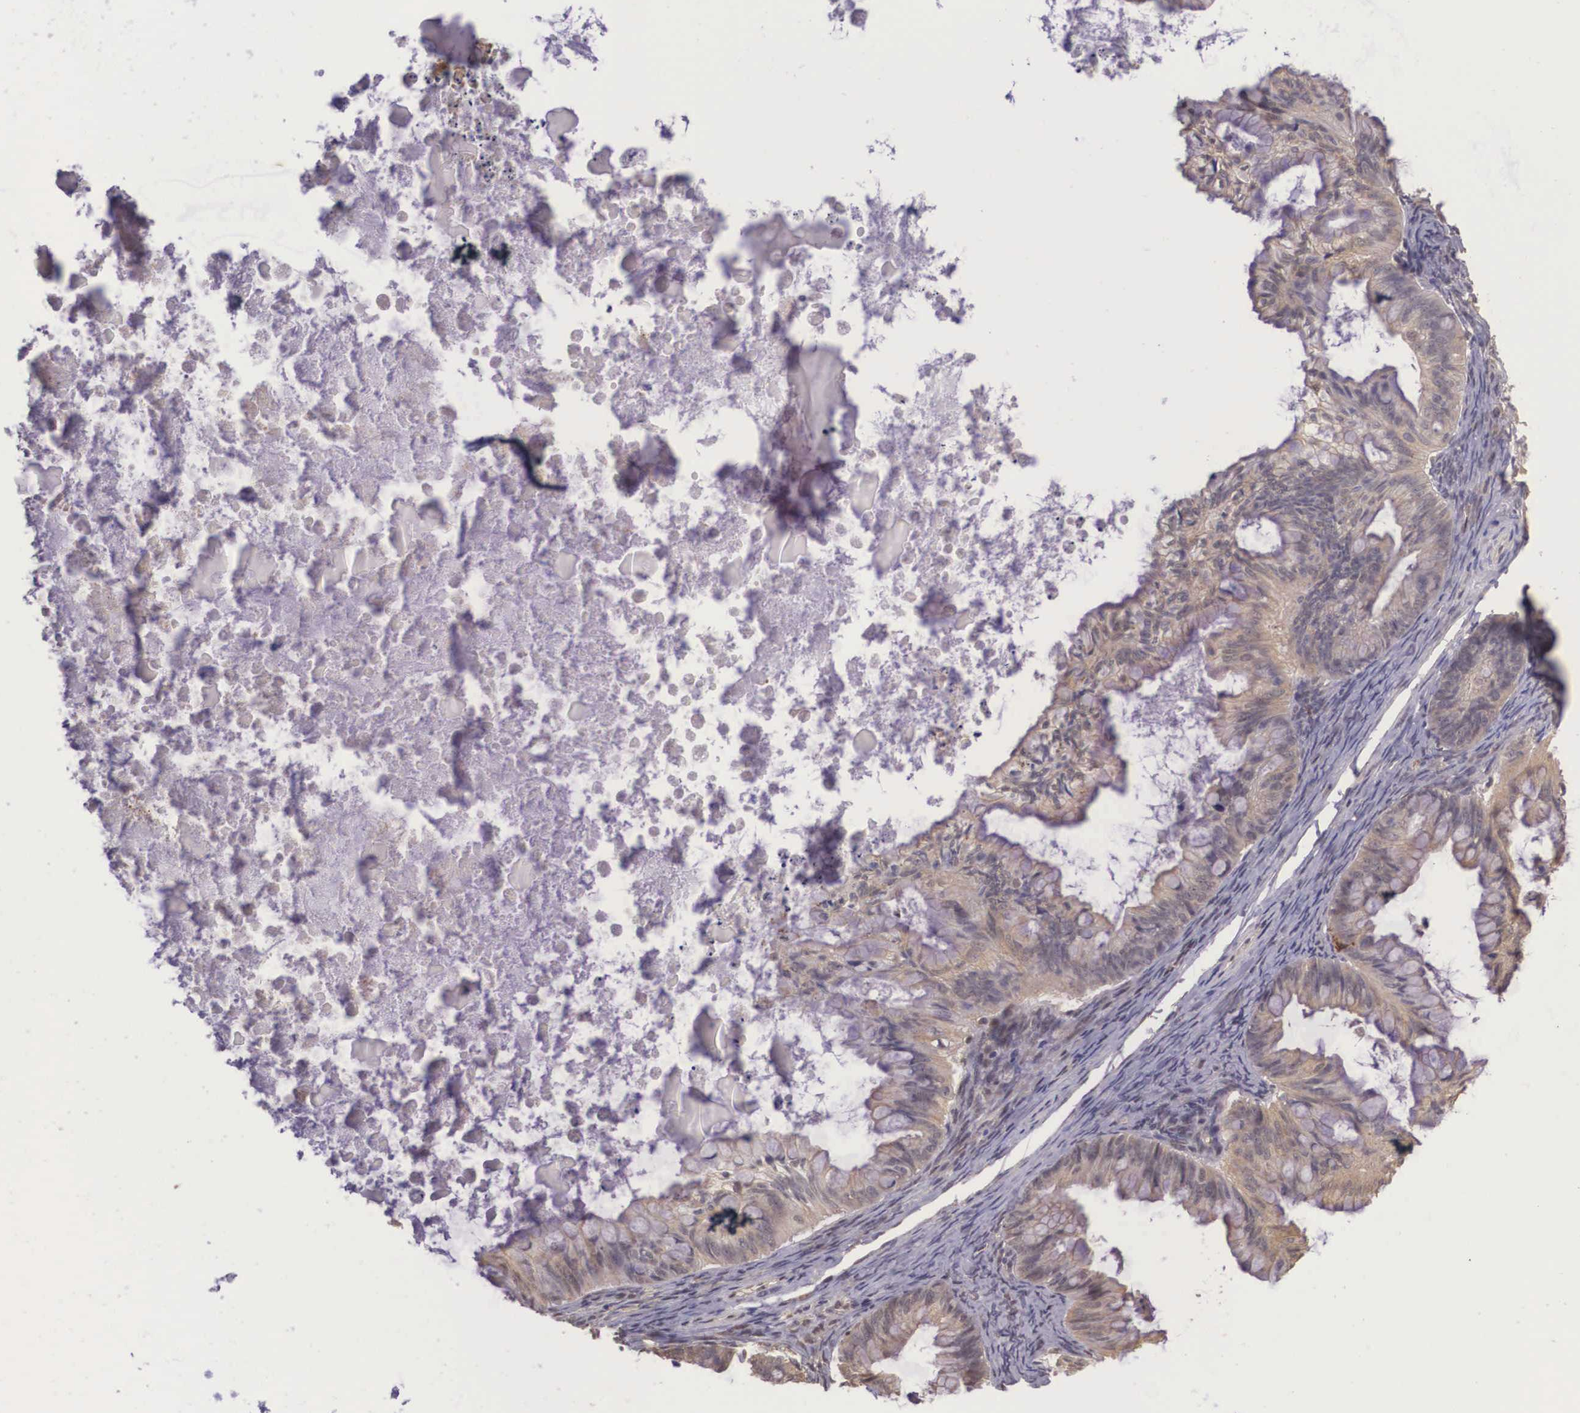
{"staining": {"intensity": "weak", "quantity": ">75%", "location": "cytoplasmic/membranous"}, "tissue": "ovarian cancer", "cell_type": "Tumor cells", "image_type": "cancer", "snomed": [{"axis": "morphology", "description": "Cystadenocarcinoma, mucinous, NOS"}, {"axis": "topography", "description": "Ovary"}], "caption": "Approximately >75% of tumor cells in ovarian mucinous cystadenocarcinoma demonstrate weak cytoplasmic/membranous protein positivity as visualized by brown immunohistochemical staining.", "gene": "VASH1", "patient": {"sex": "female", "age": 57}}